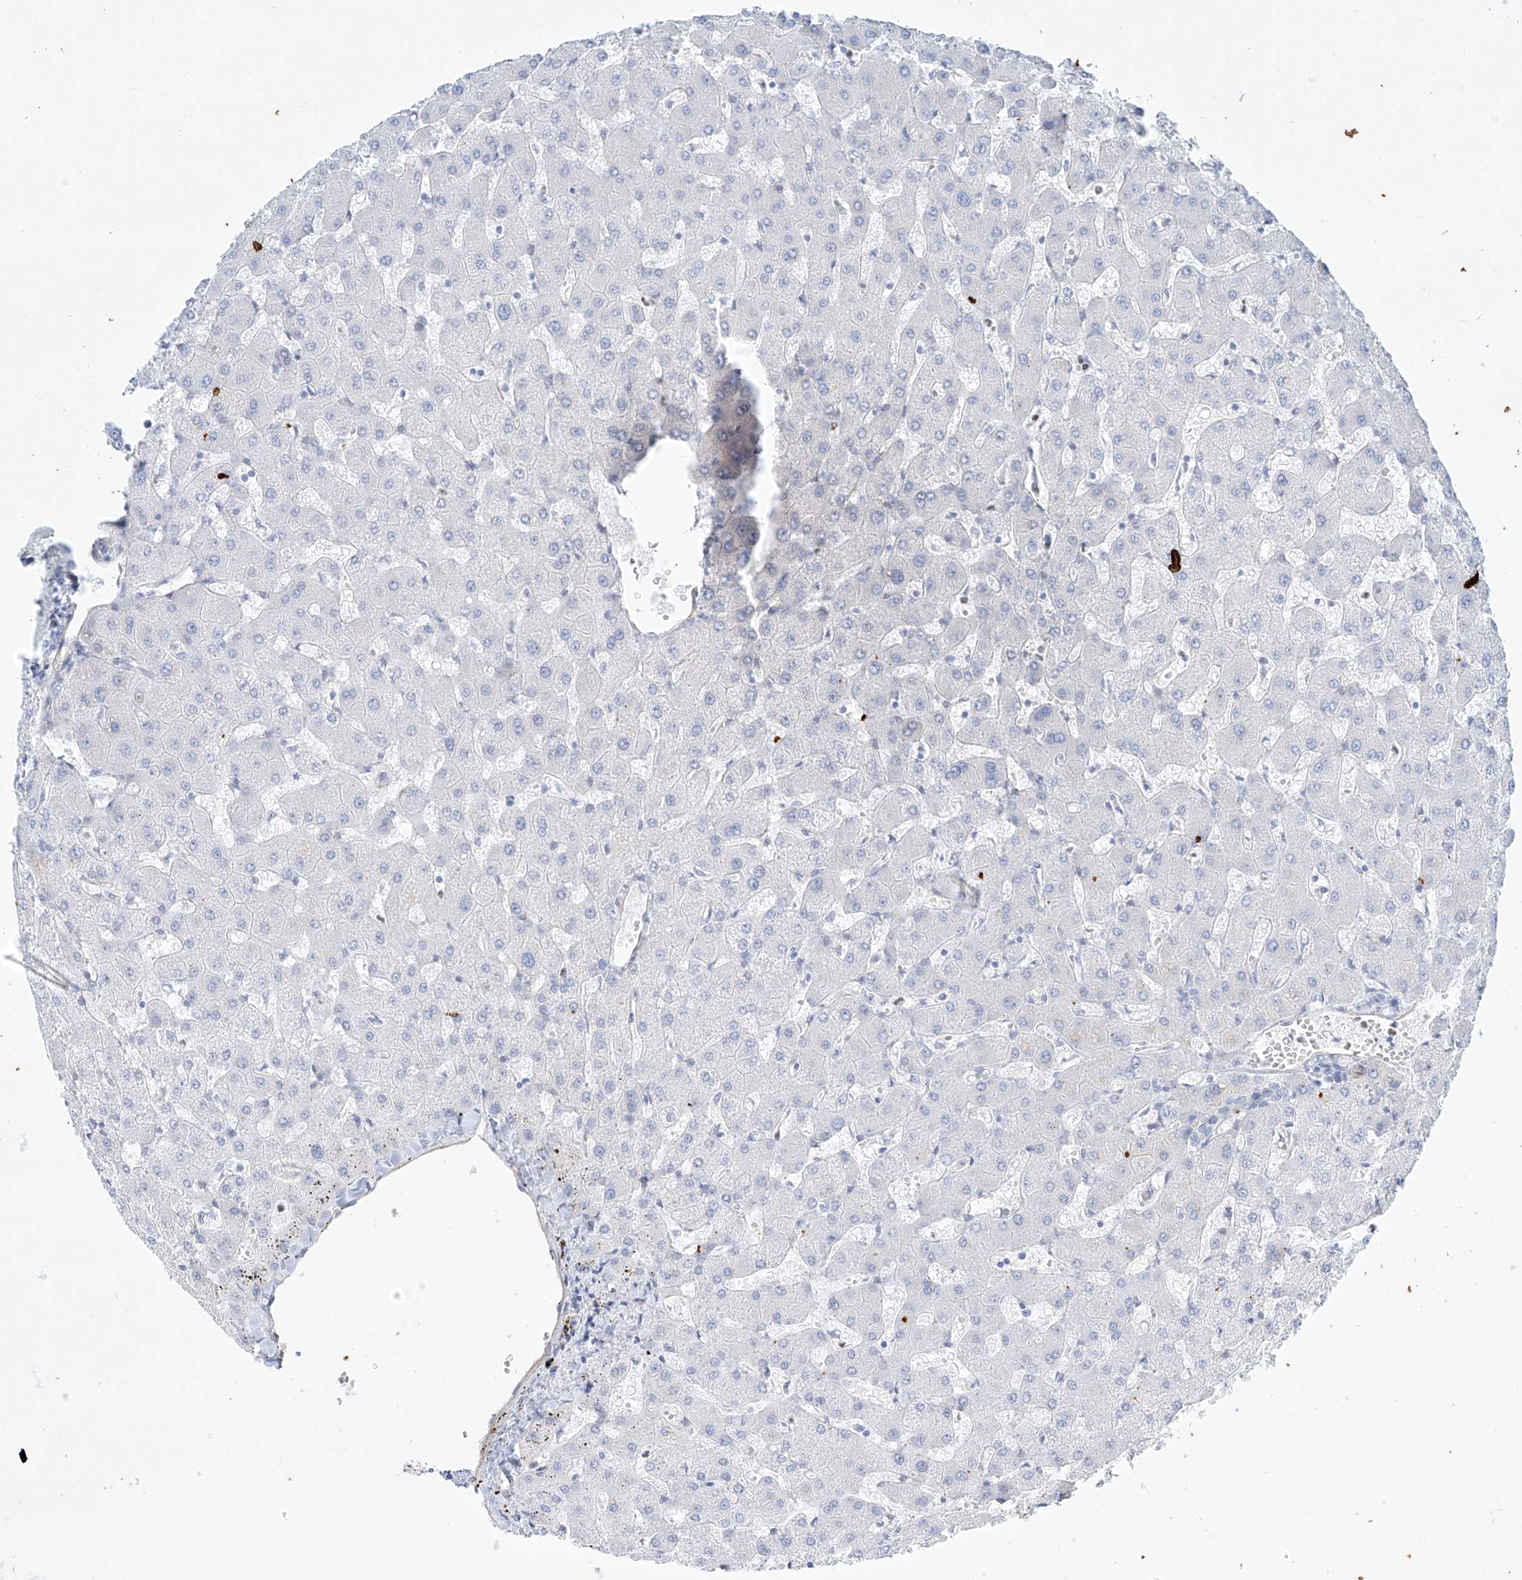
{"staining": {"intensity": "negative", "quantity": "none", "location": "none"}, "tissue": "liver", "cell_type": "Cholangiocytes", "image_type": "normal", "snomed": [{"axis": "morphology", "description": "Normal tissue, NOS"}, {"axis": "topography", "description": "Liver"}], "caption": "Human liver stained for a protein using immunohistochemistry (IHC) shows no staining in cholangiocytes.", "gene": "REEP2", "patient": {"sex": "female", "age": 63}}